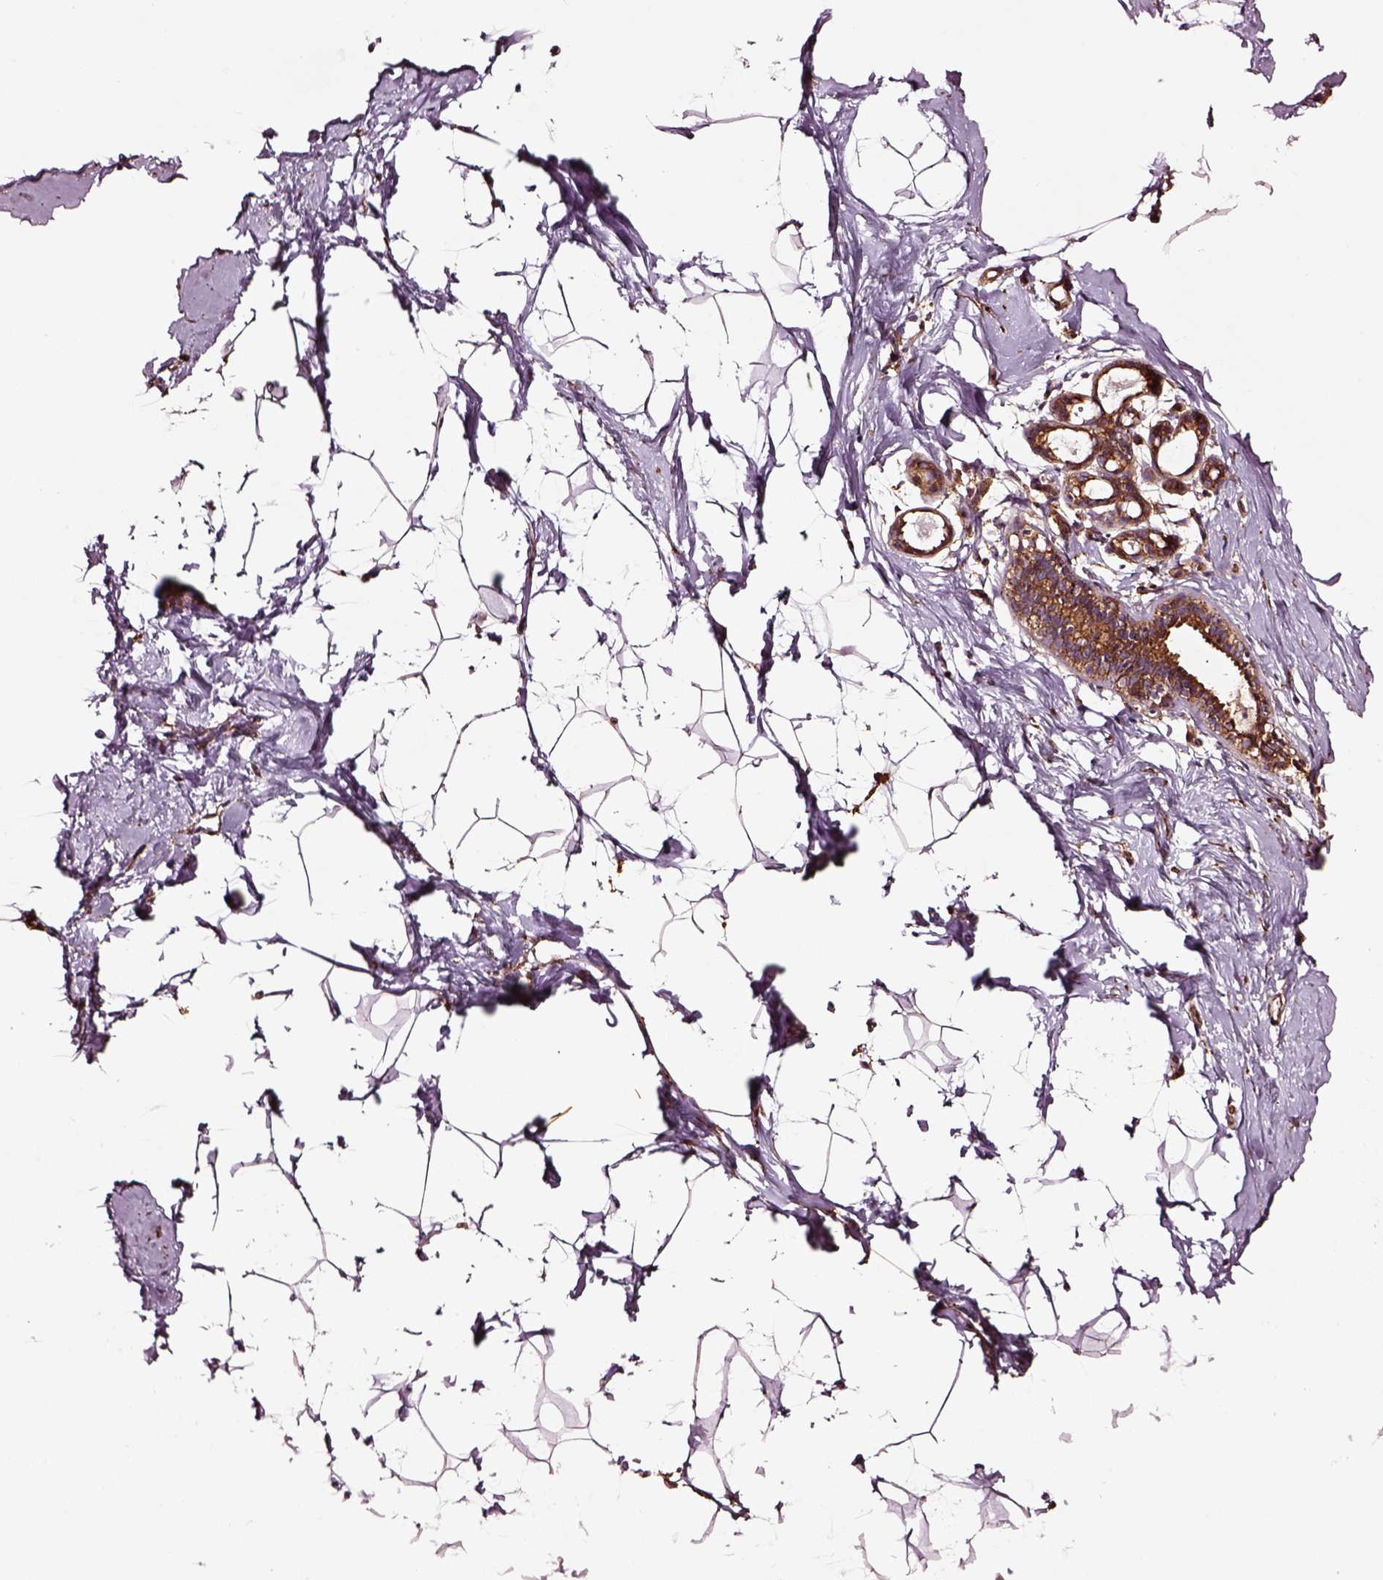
{"staining": {"intensity": "negative", "quantity": "none", "location": "none"}, "tissue": "breast", "cell_type": "Adipocytes", "image_type": "normal", "snomed": [{"axis": "morphology", "description": "Normal tissue, NOS"}, {"axis": "topography", "description": "Breast"}], "caption": "This is a micrograph of immunohistochemistry (IHC) staining of unremarkable breast, which shows no expression in adipocytes.", "gene": "WASHC2A", "patient": {"sex": "female", "age": 32}}